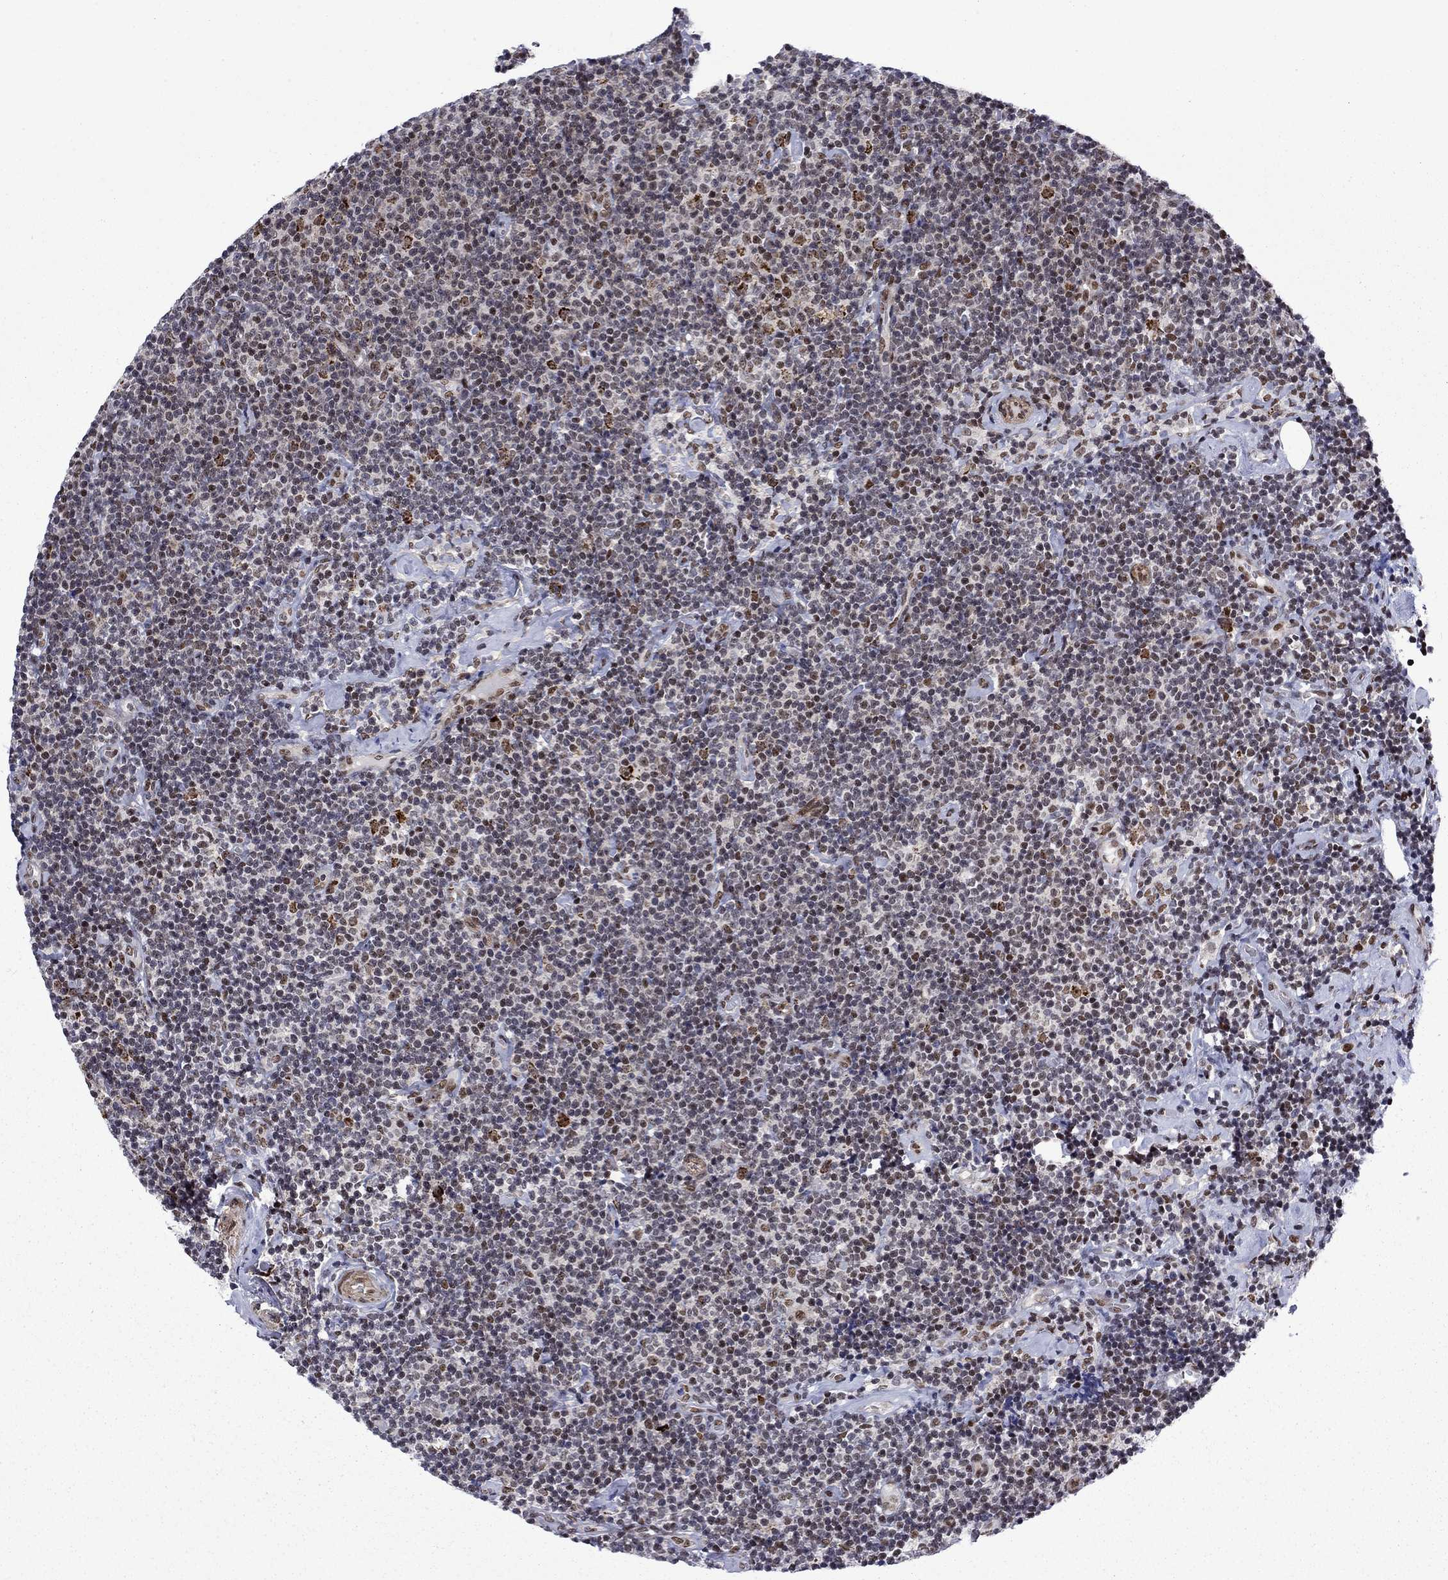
{"staining": {"intensity": "negative", "quantity": "none", "location": "none"}, "tissue": "lymphoma", "cell_type": "Tumor cells", "image_type": "cancer", "snomed": [{"axis": "morphology", "description": "Malignant lymphoma, non-Hodgkin's type, Low grade"}, {"axis": "topography", "description": "Lymph node"}], "caption": "Immunohistochemical staining of human malignant lymphoma, non-Hodgkin's type (low-grade) reveals no significant expression in tumor cells.", "gene": "SURF2", "patient": {"sex": "male", "age": 81}}